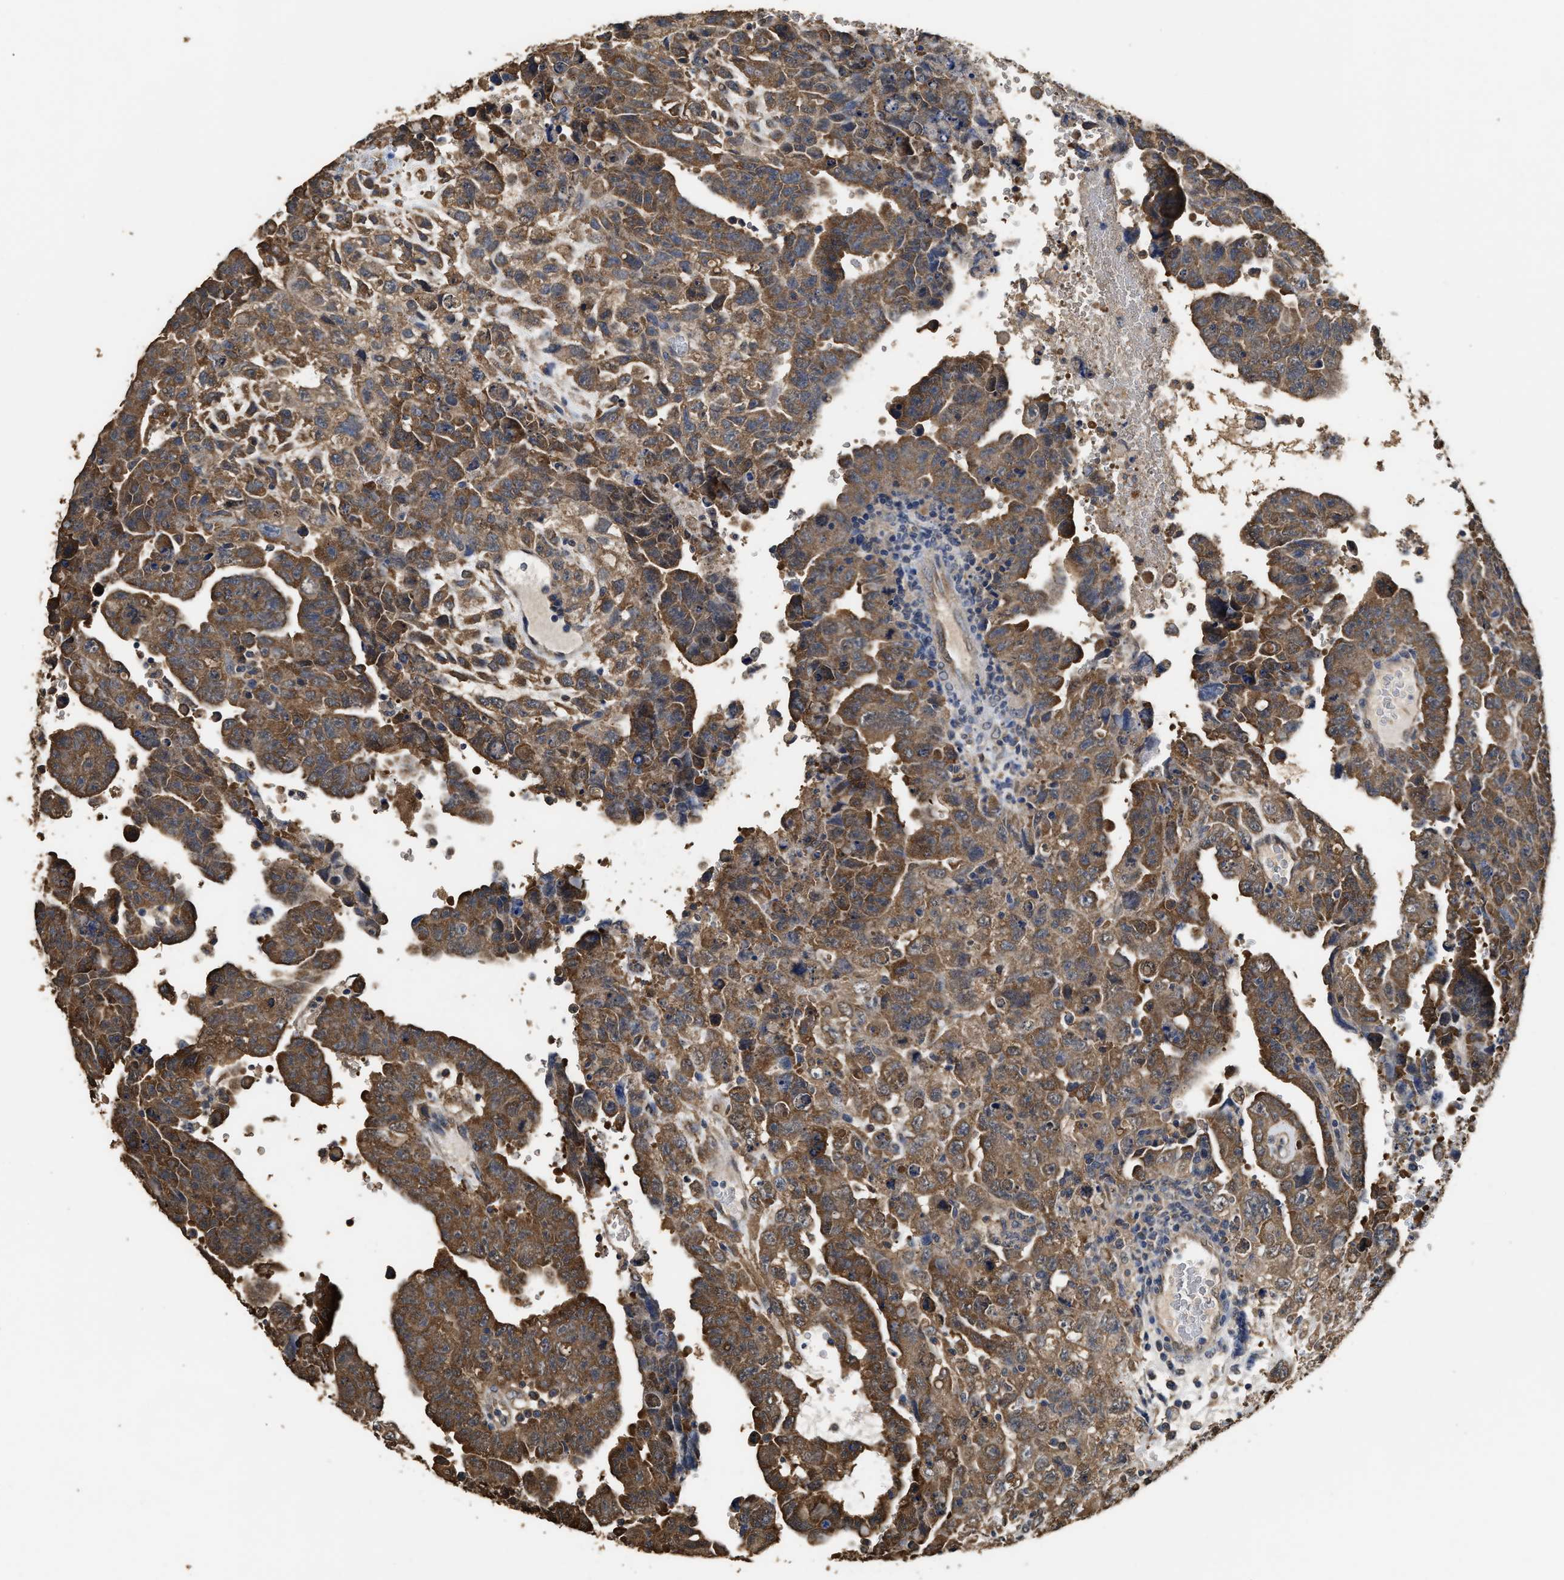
{"staining": {"intensity": "moderate", "quantity": ">75%", "location": "cytoplasmic/membranous,nuclear"}, "tissue": "testis cancer", "cell_type": "Tumor cells", "image_type": "cancer", "snomed": [{"axis": "morphology", "description": "Carcinoma, Embryonal, NOS"}, {"axis": "topography", "description": "Testis"}], "caption": "Brown immunohistochemical staining in testis cancer exhibits moderate cytoplasmic/membranous and nuclear staining in about >75% of tumor cells.", "gene": "YWHAE", "patient": {"sex": "male", "age": 28}}